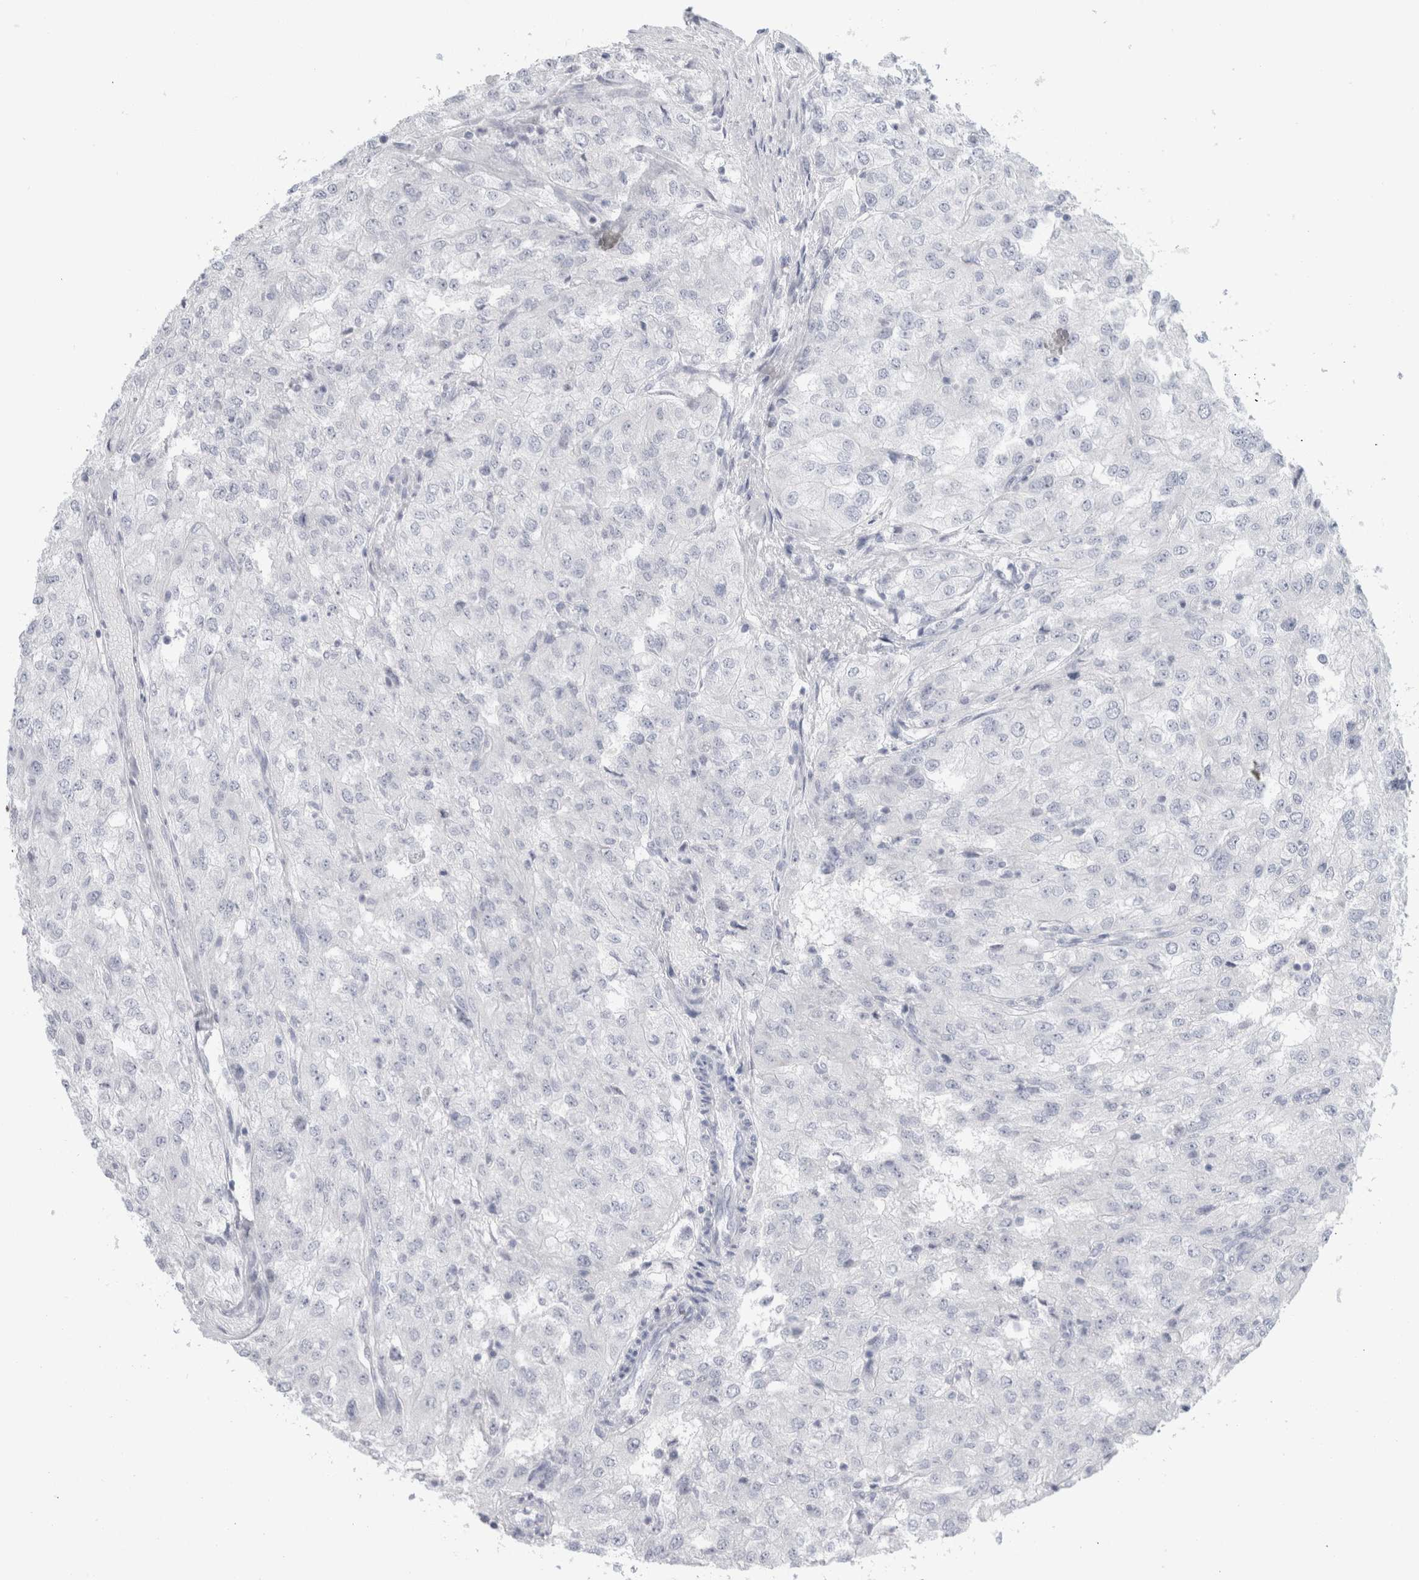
{"staining": {"intensity": "negative", "quantity": "none", "location": "none"}, "tissue": "renal cancer", "cell_type": "Tumor cells", "image_type": "cancer", "snomed": [{"axis": "morphology", "description": "Adenocarcinoma, NOS"}, {"axis": "topography", "description": "Kidney"}], "caption": "Protein analysis of renal cancer (adenocarcinoma) displays no significant staining in tumor cells.", "gene": "RPH3AL", "patient": {"sex": "female", "age": 54}}